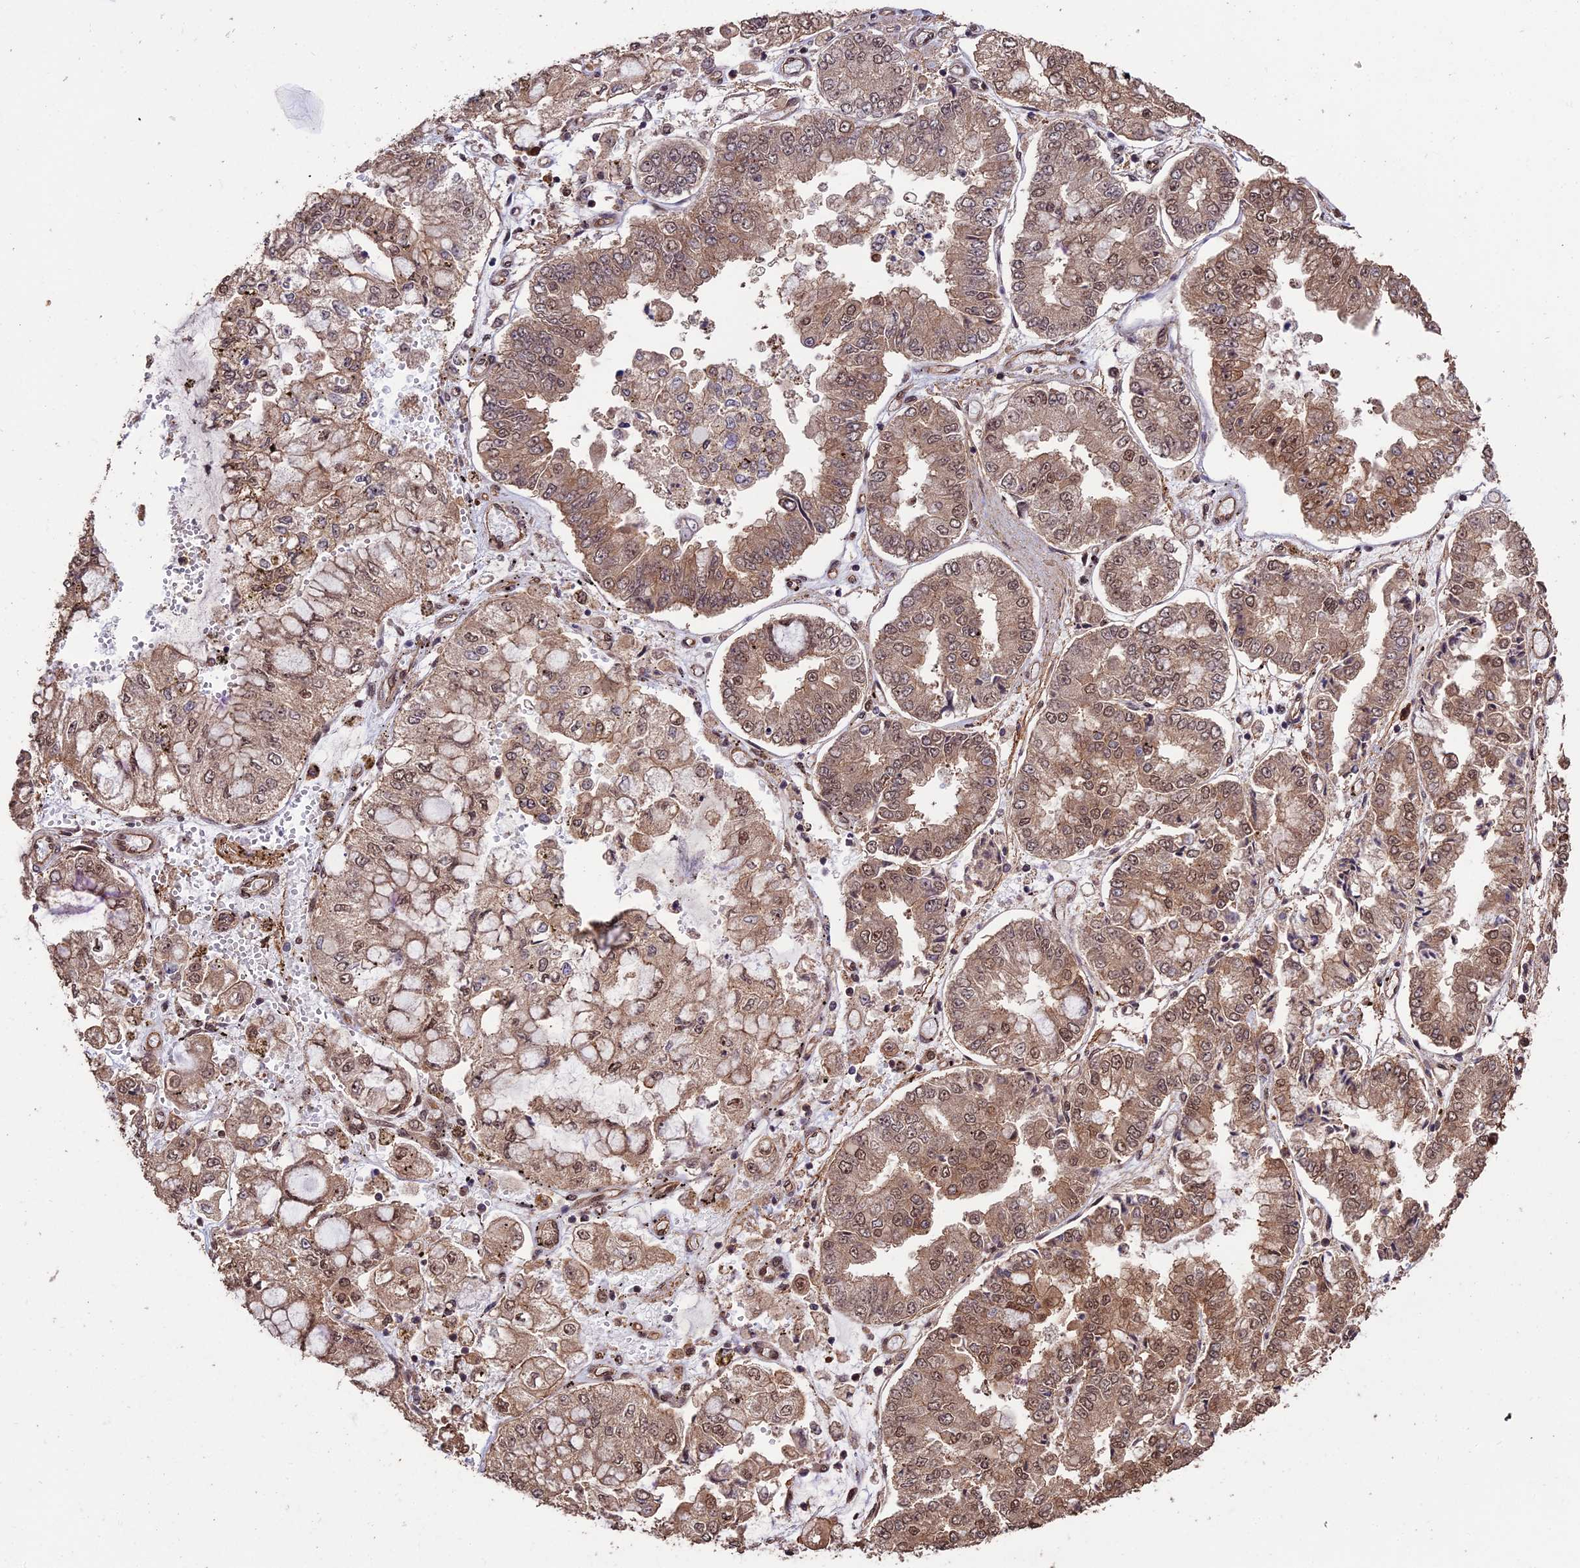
{"staining": {"intensity": "moderate", "quantity": ">75%", "location": "cytoplasmic/membranous,nuclear"}, "tissue": "stomach cancer", "cell_type": "Tumor cells", "image_type": "cancer", "snomed": [{"axis": "morphology", "description": "Adenocarcinoma, NOS"}, {"axis": "topography", "description": "Stomach"}], "caption": "Stomach adenocarcinoma tissue demonstrates moderate cytoplasmic/membranous and nuclear positivity in about >75% of tumor cells", "gene": "RALGAPA2", "patient": {"sex": "male", "age": 76}}